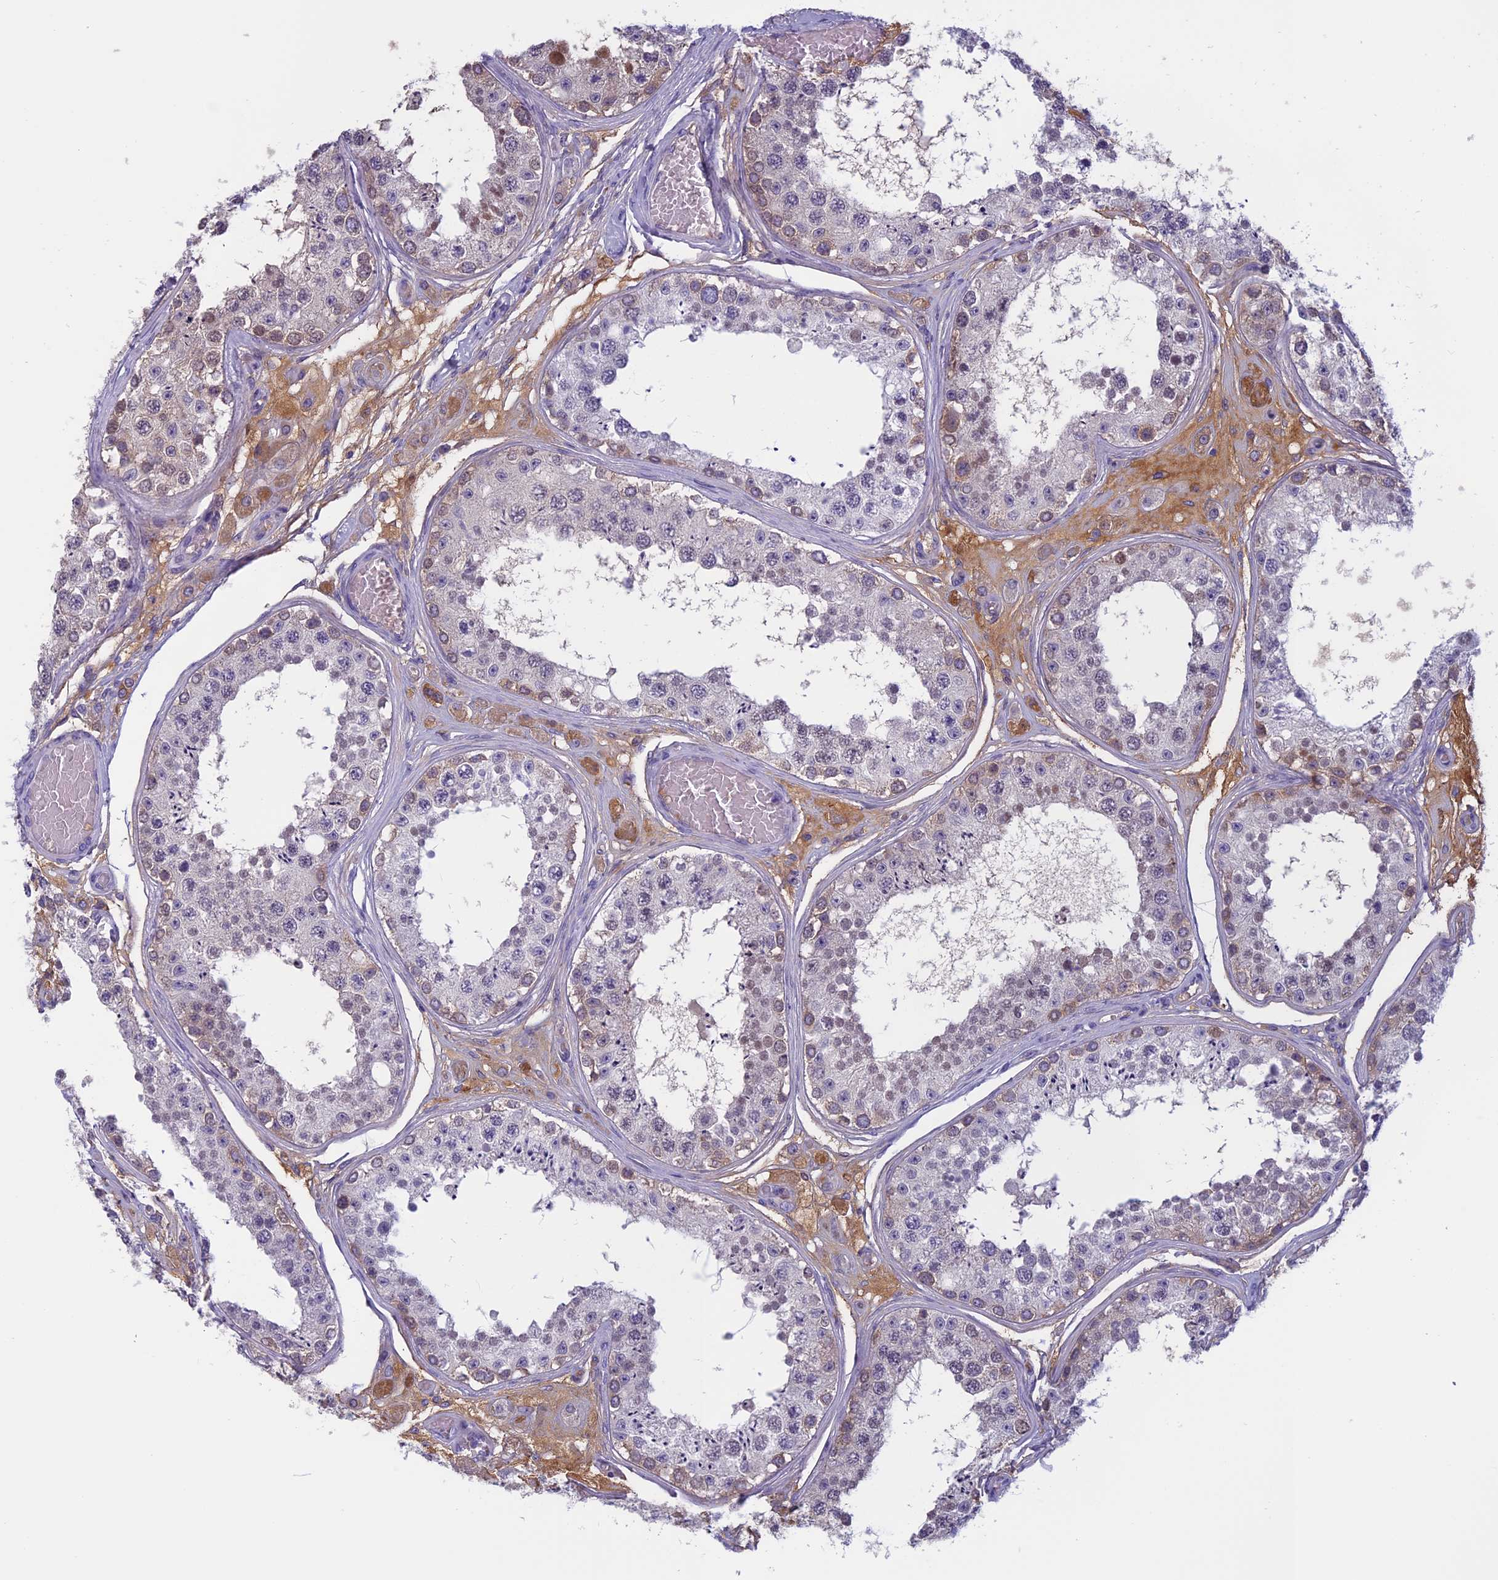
{"staining": {"intensity": "moderate", "quantity": "<25%", "location": "nuclear"}, "tissue": "testis", "cell_type": "Cells in seminiferous ducts", "image_type": "normal", "snomed": [{"axis": "morphology", "description": "Normal tissue, NOS"}, {"axis": "topography", "description": "Testis"}], "caption": "A micrograph of testis stained for a protein exhibits moderate nuclear brown staining in cells in seminiferous ducts.", "gene": "ANGPTL2", "patient": {"sex": "male", "age": 25}}